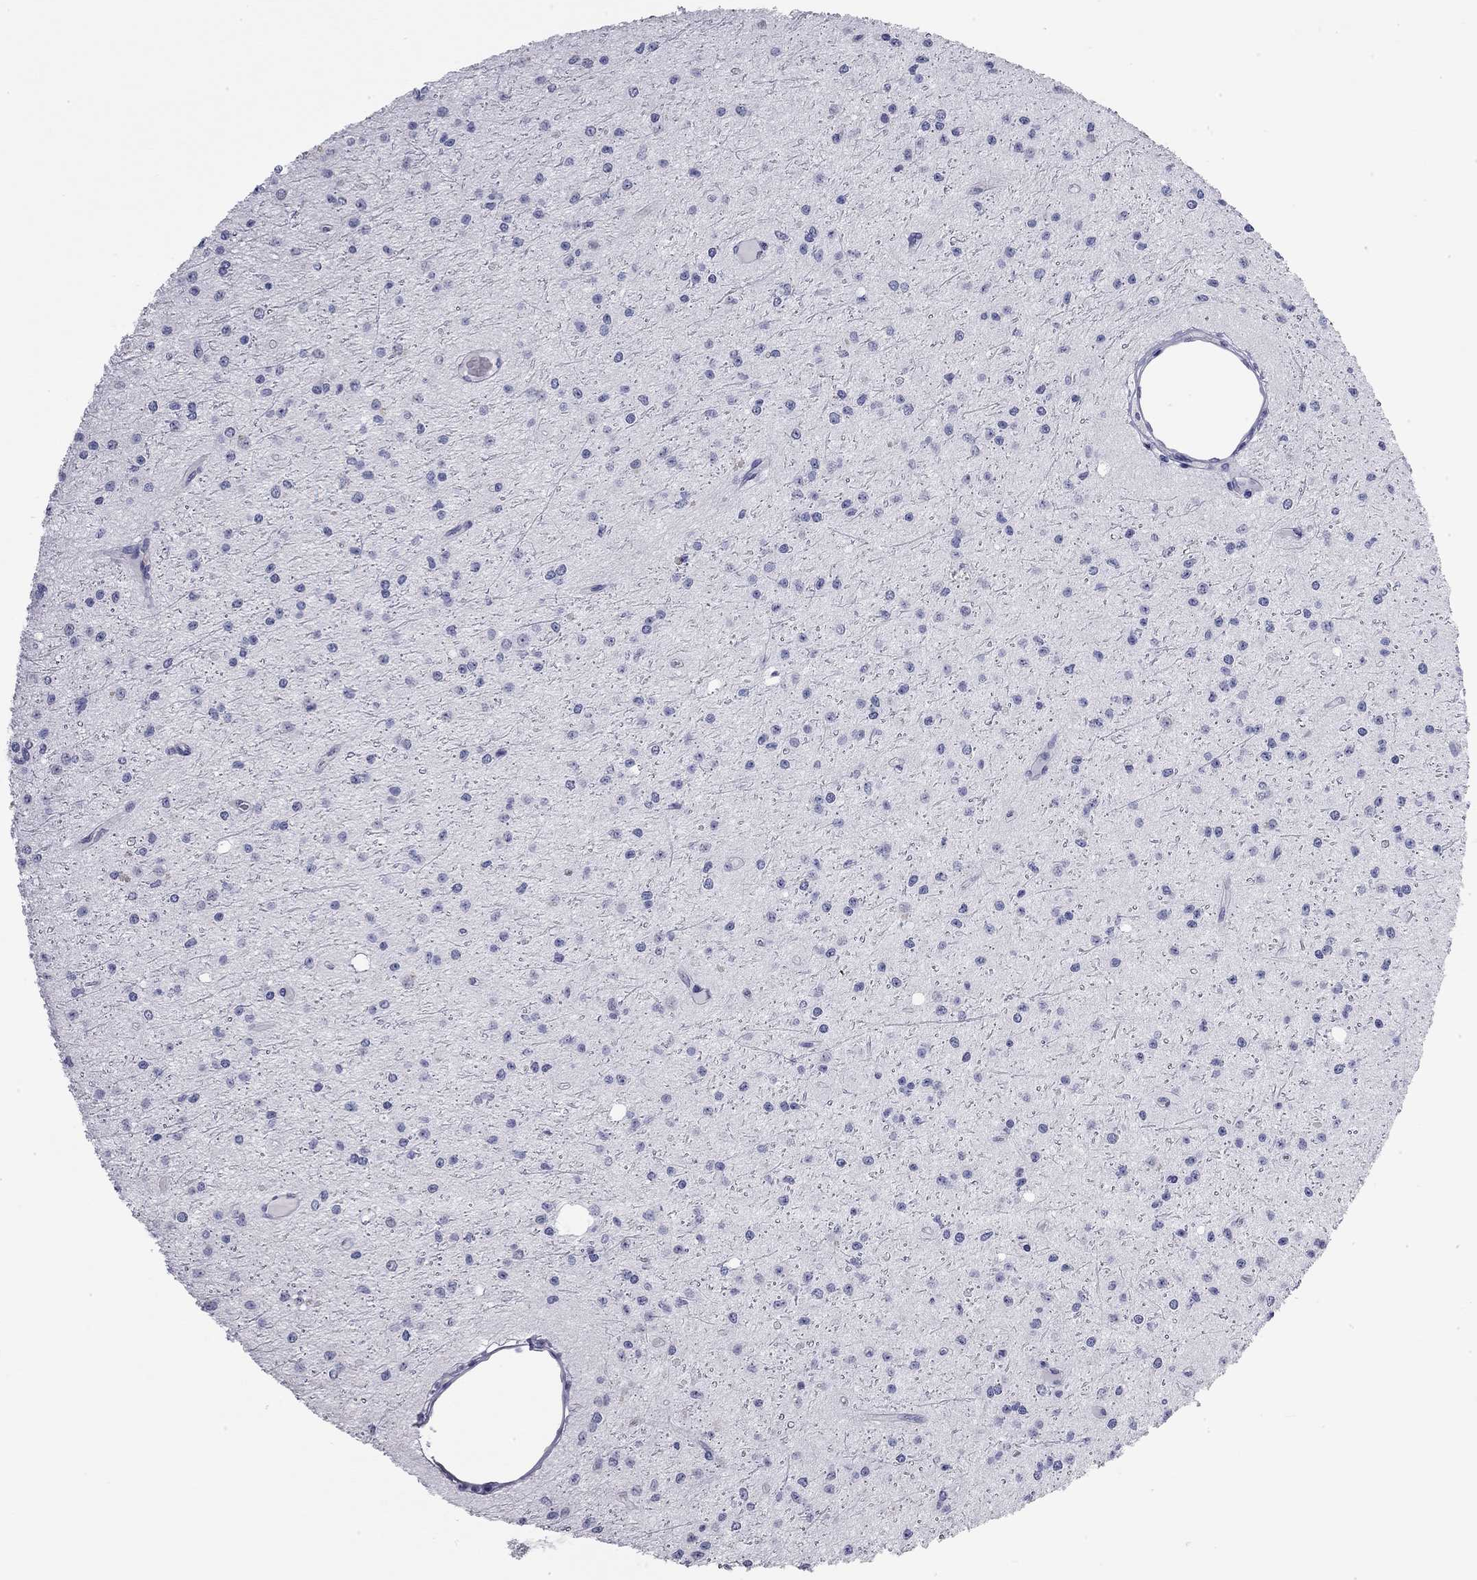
{"staining": {"intensity": "negative", "quantity": "none", "location": "none"}, "tissue": "glioma", "cell_type": "Tumor cells", "image_type": "cancer", "snomed": [{"axis": "morphology", "description": "Glioma, malignant, Low grade"}, {"axis": "topography", "description": "Brain"}], "caption": "This is a image of immunohistochemistry (IHC) staining of malignant glioma (low-grade), which shows no staining in tumor cells. (Brightfield microscopy of DAB immunohistochemistry (IHC) at high magnification).", "gene": "AK8", "patient": {"sex": "male", "age": 27}}